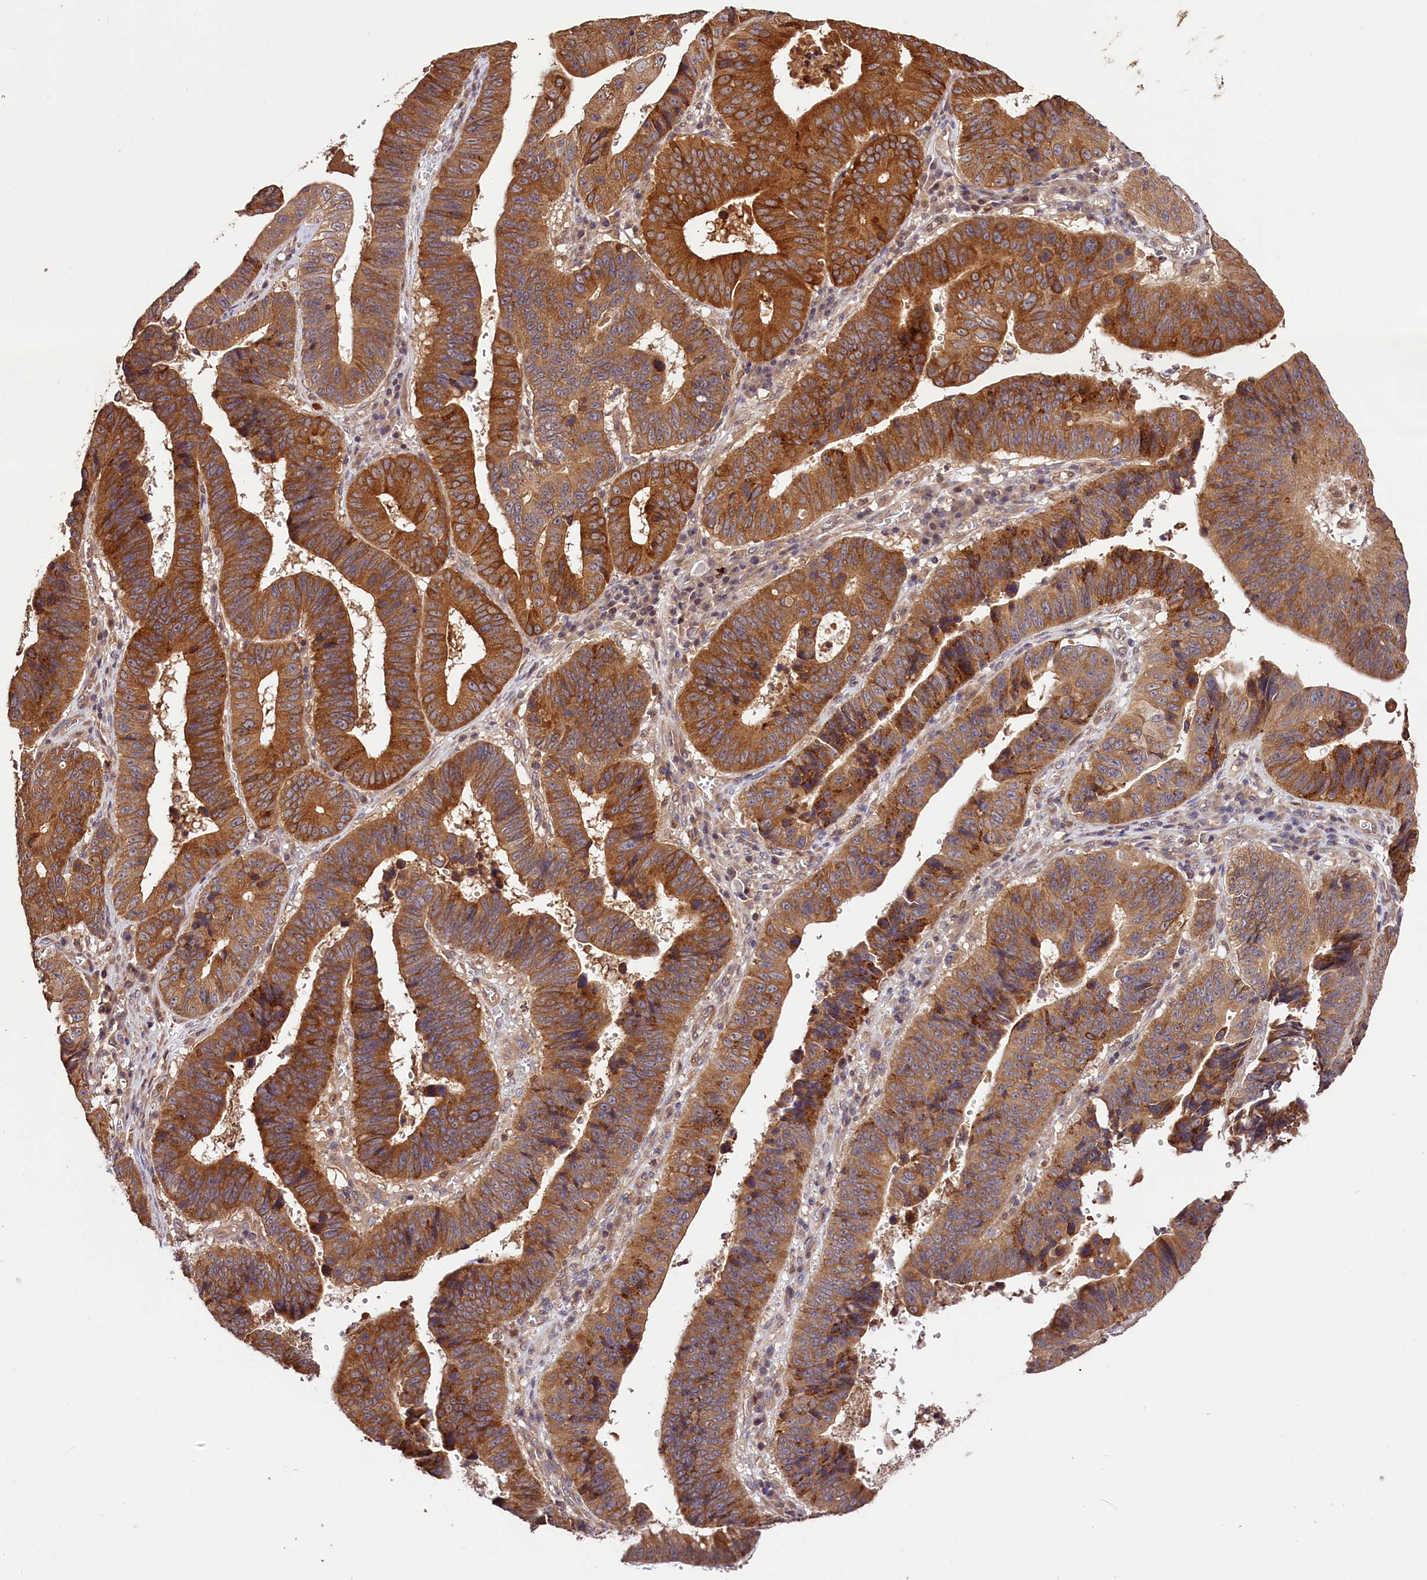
{"staining": {"intensity": "moderate", "quantity": ">75%", "location": "cytoplasmic/membranous"}, "tissue": "stomach cancer", "cell_type": "Tumor cells", "image_type": "cancer", "snomed": [{"axis": "morphology", "description": "Adenocarcinoma, NOS"}, {"axis": "topography", "description": "Stomach"}], "caption": "Human stomach cancer (adenocarcinoma) stained with a brown dye displays moderate cytoplasmic/membranous positive positivity in about >75% of tumor cells.", "gene": "CES3", "patient": {"sex": "male", "age": 59}}